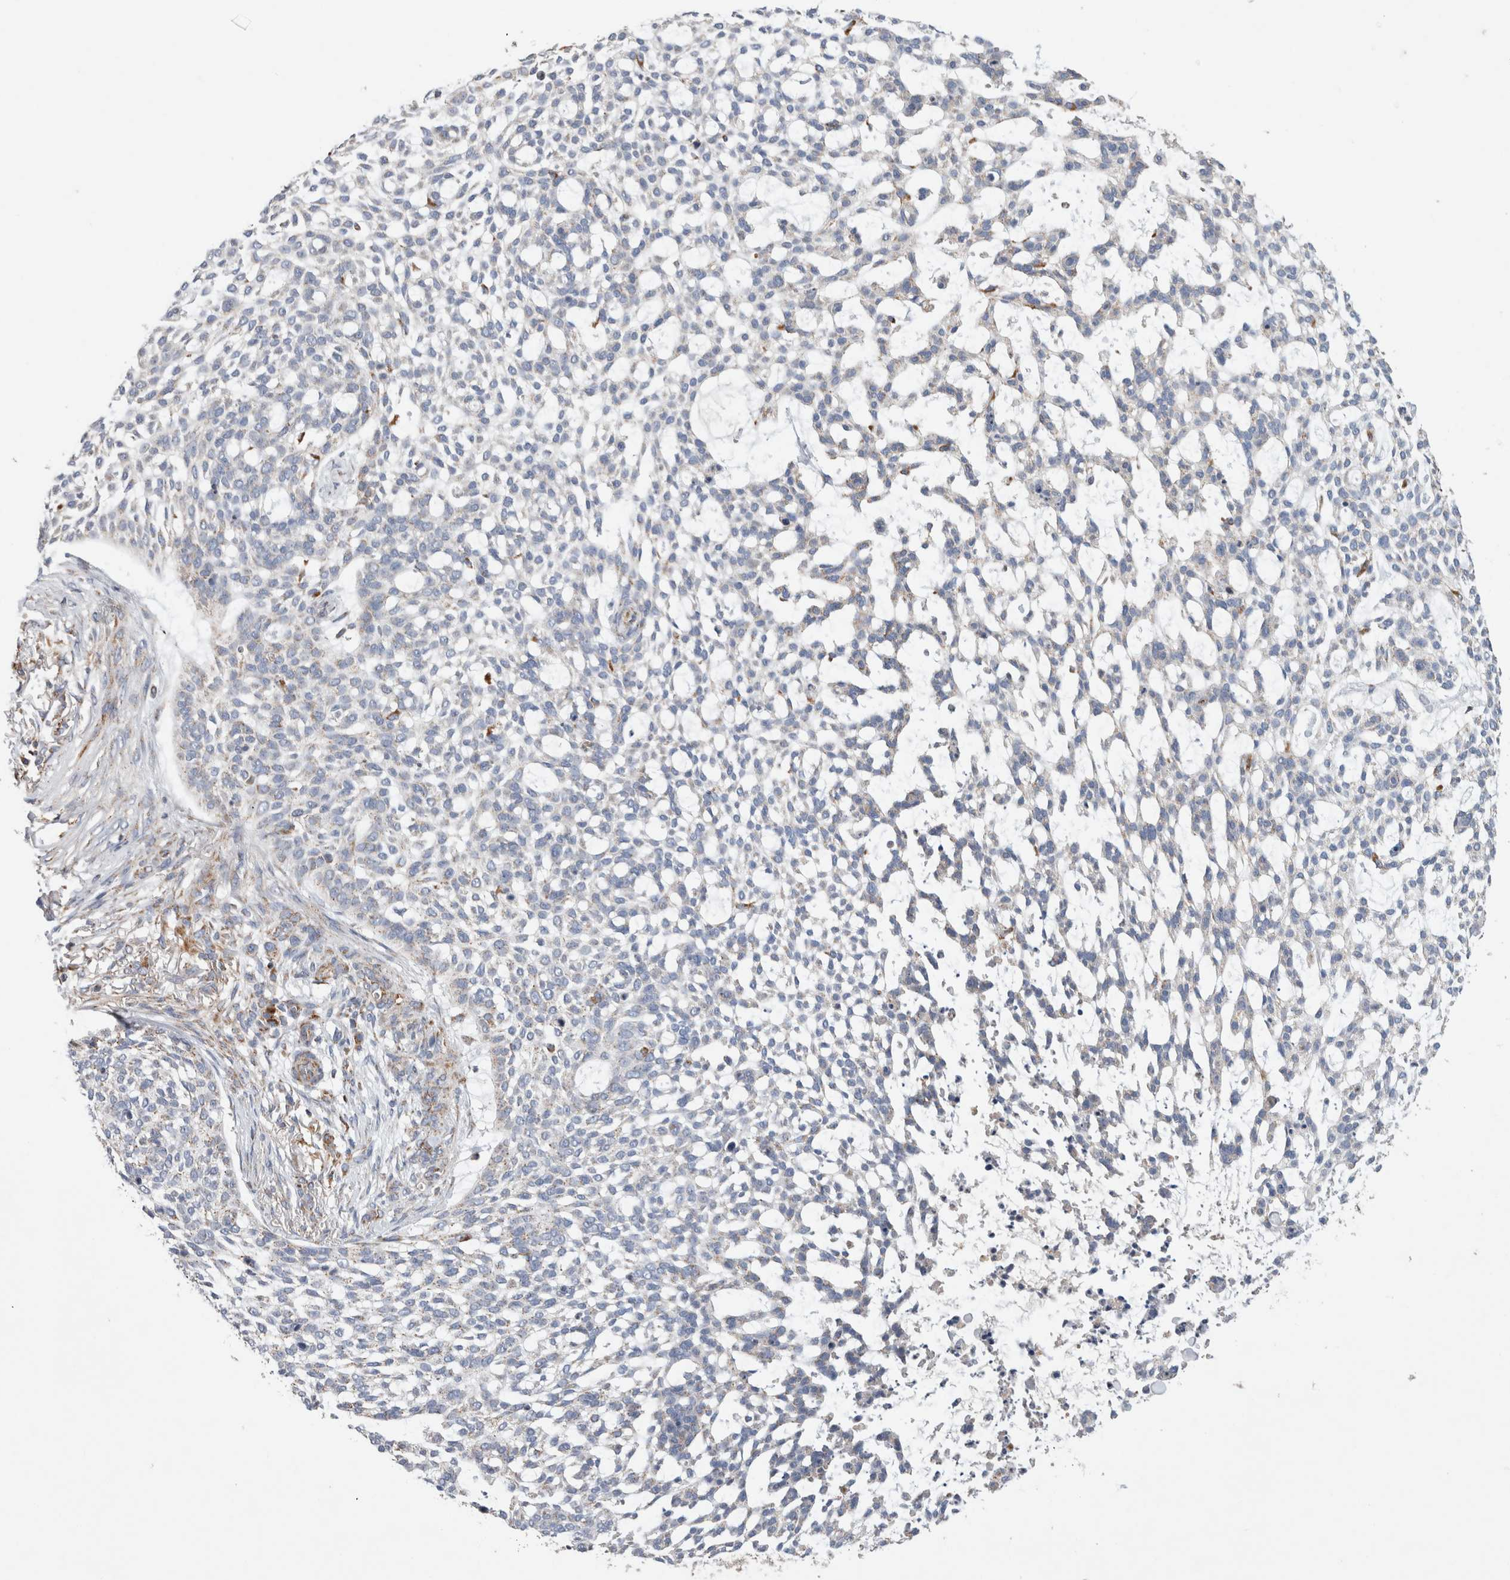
{"staining": {"intensity": "weak", "quantity": "<25%", "location": "cytoplasmic/membranous"}, "tissue": "skin cancer", "cell_type": "Tumor cells", "image_type": "cancer", "snomed": [{"axis": "morphology", "description": "Basal cell carcinoma"}, {"axis": "topography", "description": "Skin"}], "caption": "Histopathology image shows no protein positivity in tumor cells of skin cancer tissue.", "gene": "IARS2", "patient": {"sex": "female", "age": 64}}